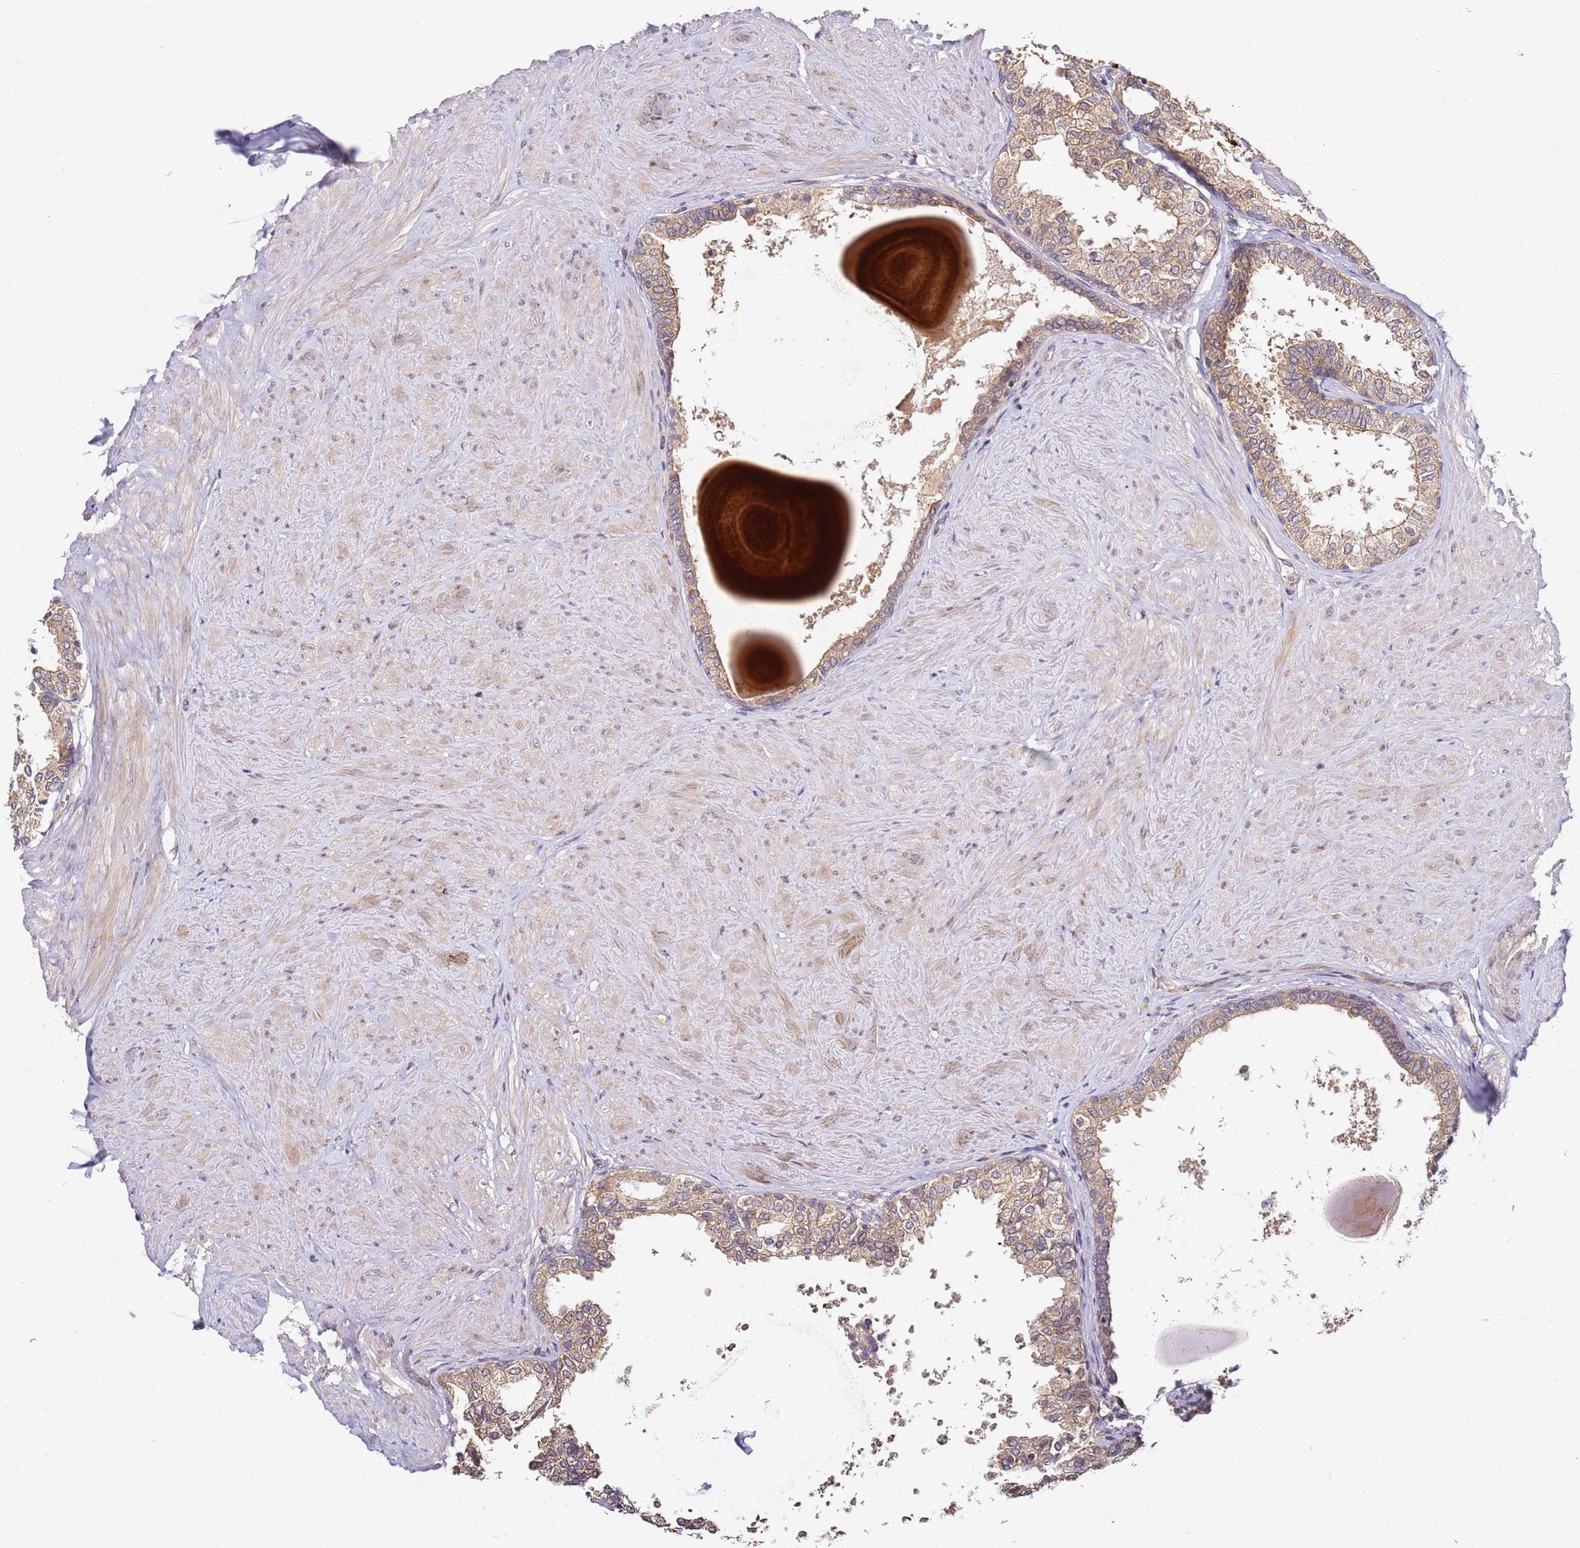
{"staining": {"intensity": "moderate", "quantity": ">75%", "location": "cytoplasmic/membranous"}, "tissue": "prostate", "cell_type": "Glandular cells", "image_type": "normal", "snomed": [{"axis": "morphology", "description": "Normal tissue, NOS"}, {"axis": "topography", "description": "Prostate"}], "caption": "Immunohistochemistry of benign prostate shows medium levels of moderate cytoplasmic/membranous expression in approximately >75% of glandular cells. (DAB (3,3'-diaminobenzidine) IHC, brown staining for protein, blue staining for nuclei).", "gene": "OSBPL2", "patient": {"sex": "male", "age": 48}}